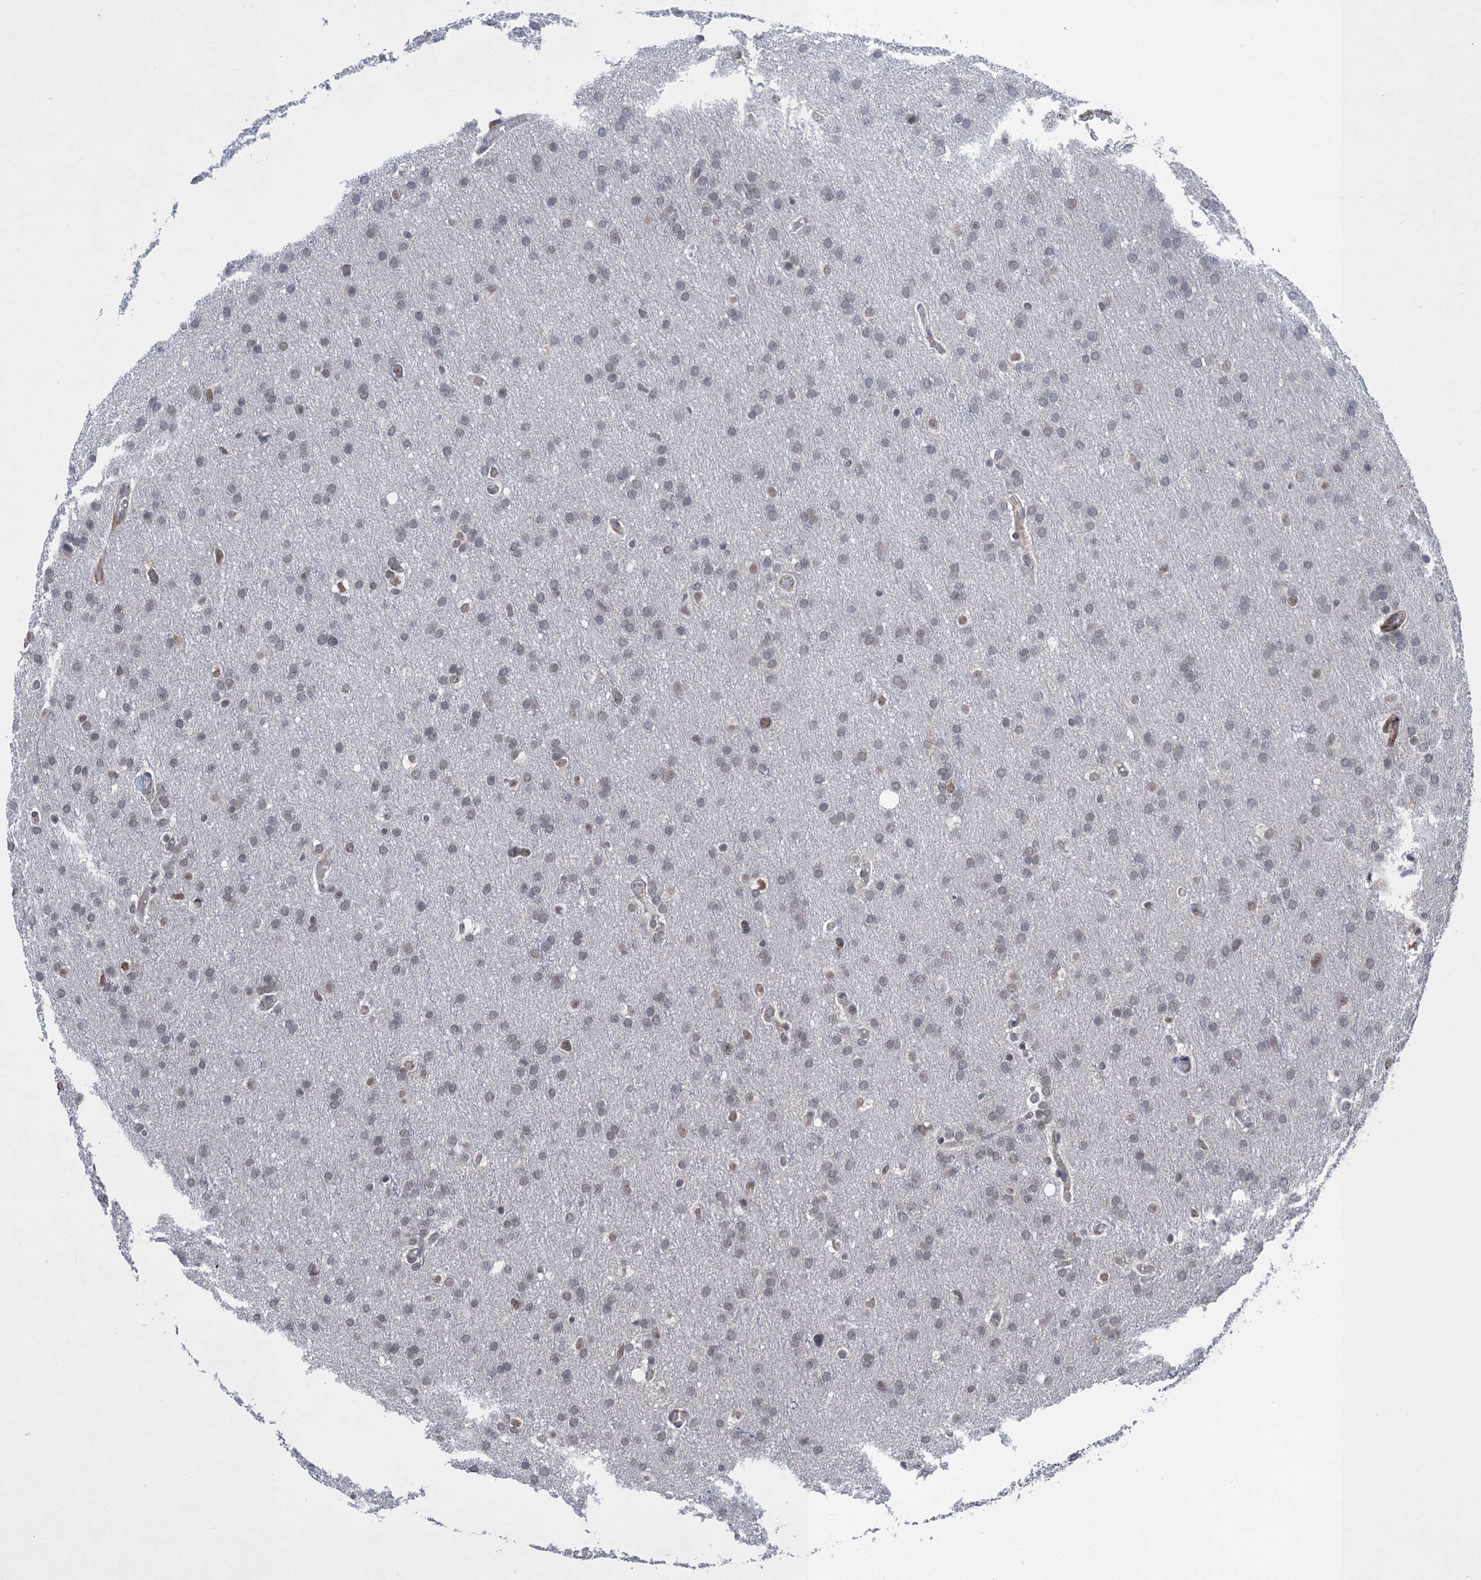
{"staining": {"intensity": "weak", "quantity": "<25%", "location": "nuclear"}, "tissue": "glioma", "cell_type": "Tumor cells", "image_type": "cancer", "snomed": [{"axis": "morphology", "description": "Glioma, malignant, High grade"}, {"axis": "topography", "description": "Cerebral cortex"}], "caption": "Glioma was stained to show a protein in brown. There is no significant expression in tumor cells.", "gene": "TTC31", "patient": {"sex": "female", "age": 36}}